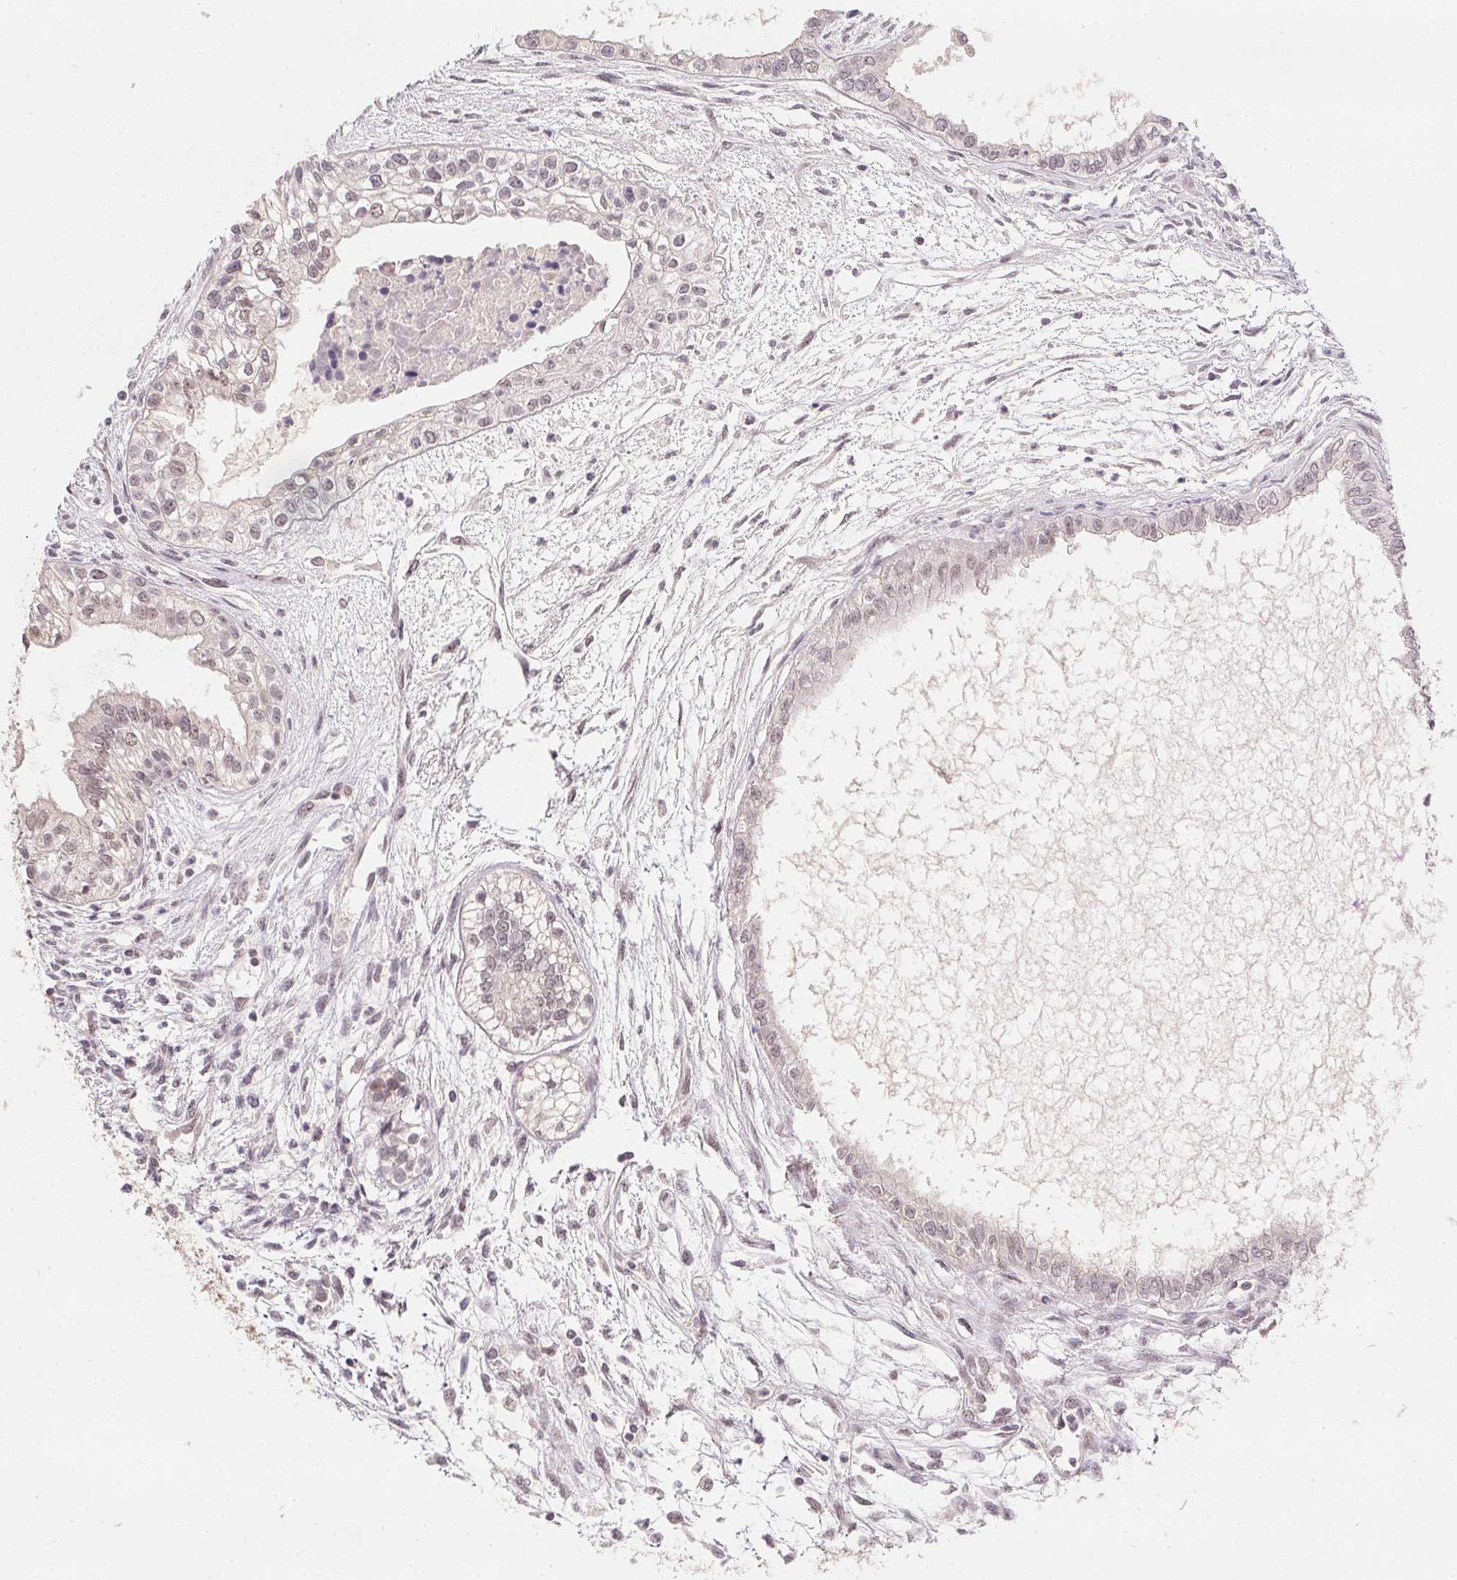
{"staining": {"intensity": "negative", "quantity": "none", "location": "none"}, "tissue": "testis cancer", "cell_type": "Tumor cells", "image_type": "cancer", "snomed": [{"axis": "morphology", "description": "Carcinoma, Embryonal, NOS"}, {"axis": "topography", "description": "Testis"}], "caption": "A high-resolution photomicrograph shows IHC staining of embryonal carcinoma (testis), which shows no significant expression in tumor cells.", "gene": "KDM4D", "patient": {"sex": "male", "age": 37}}